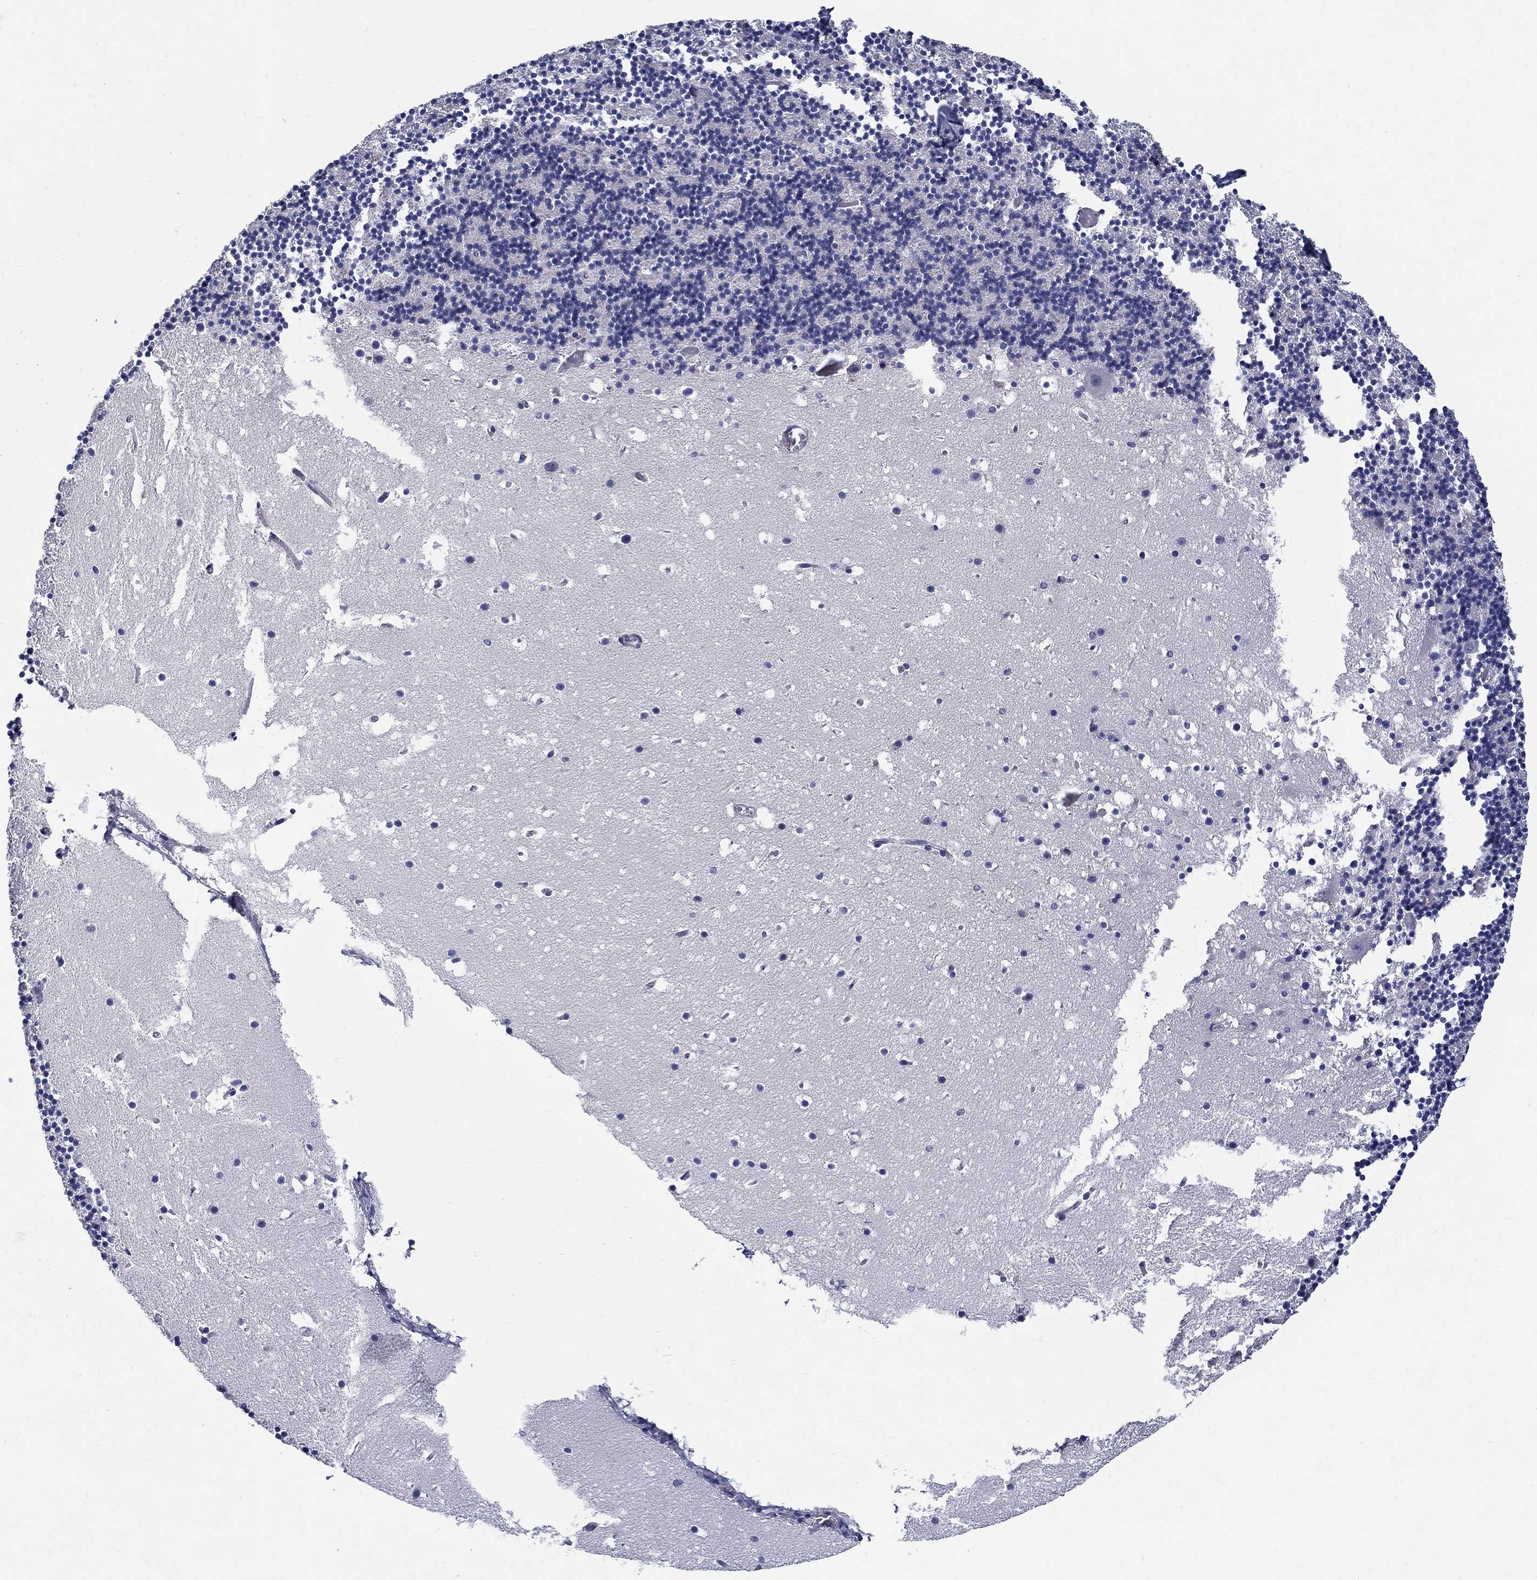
{"staining": {"intensity": "negative", "quantity": "none", "location": "none"}, "tissue": "cerebellum", "cell_type": "Cells in granular layer", "image_type": "normal", "snomed": [{"axis": "morphology", "description": "Normal tissue, NOS"}, {"axis": "topography", "description": "Cerebellum"}], "caption": "Benign cerebellum was stained to show a protein in brown. There is no significant staining in cells in granular layer.", "gene": "ABCA4", "patient": {"sex": "male", "age": 37}}